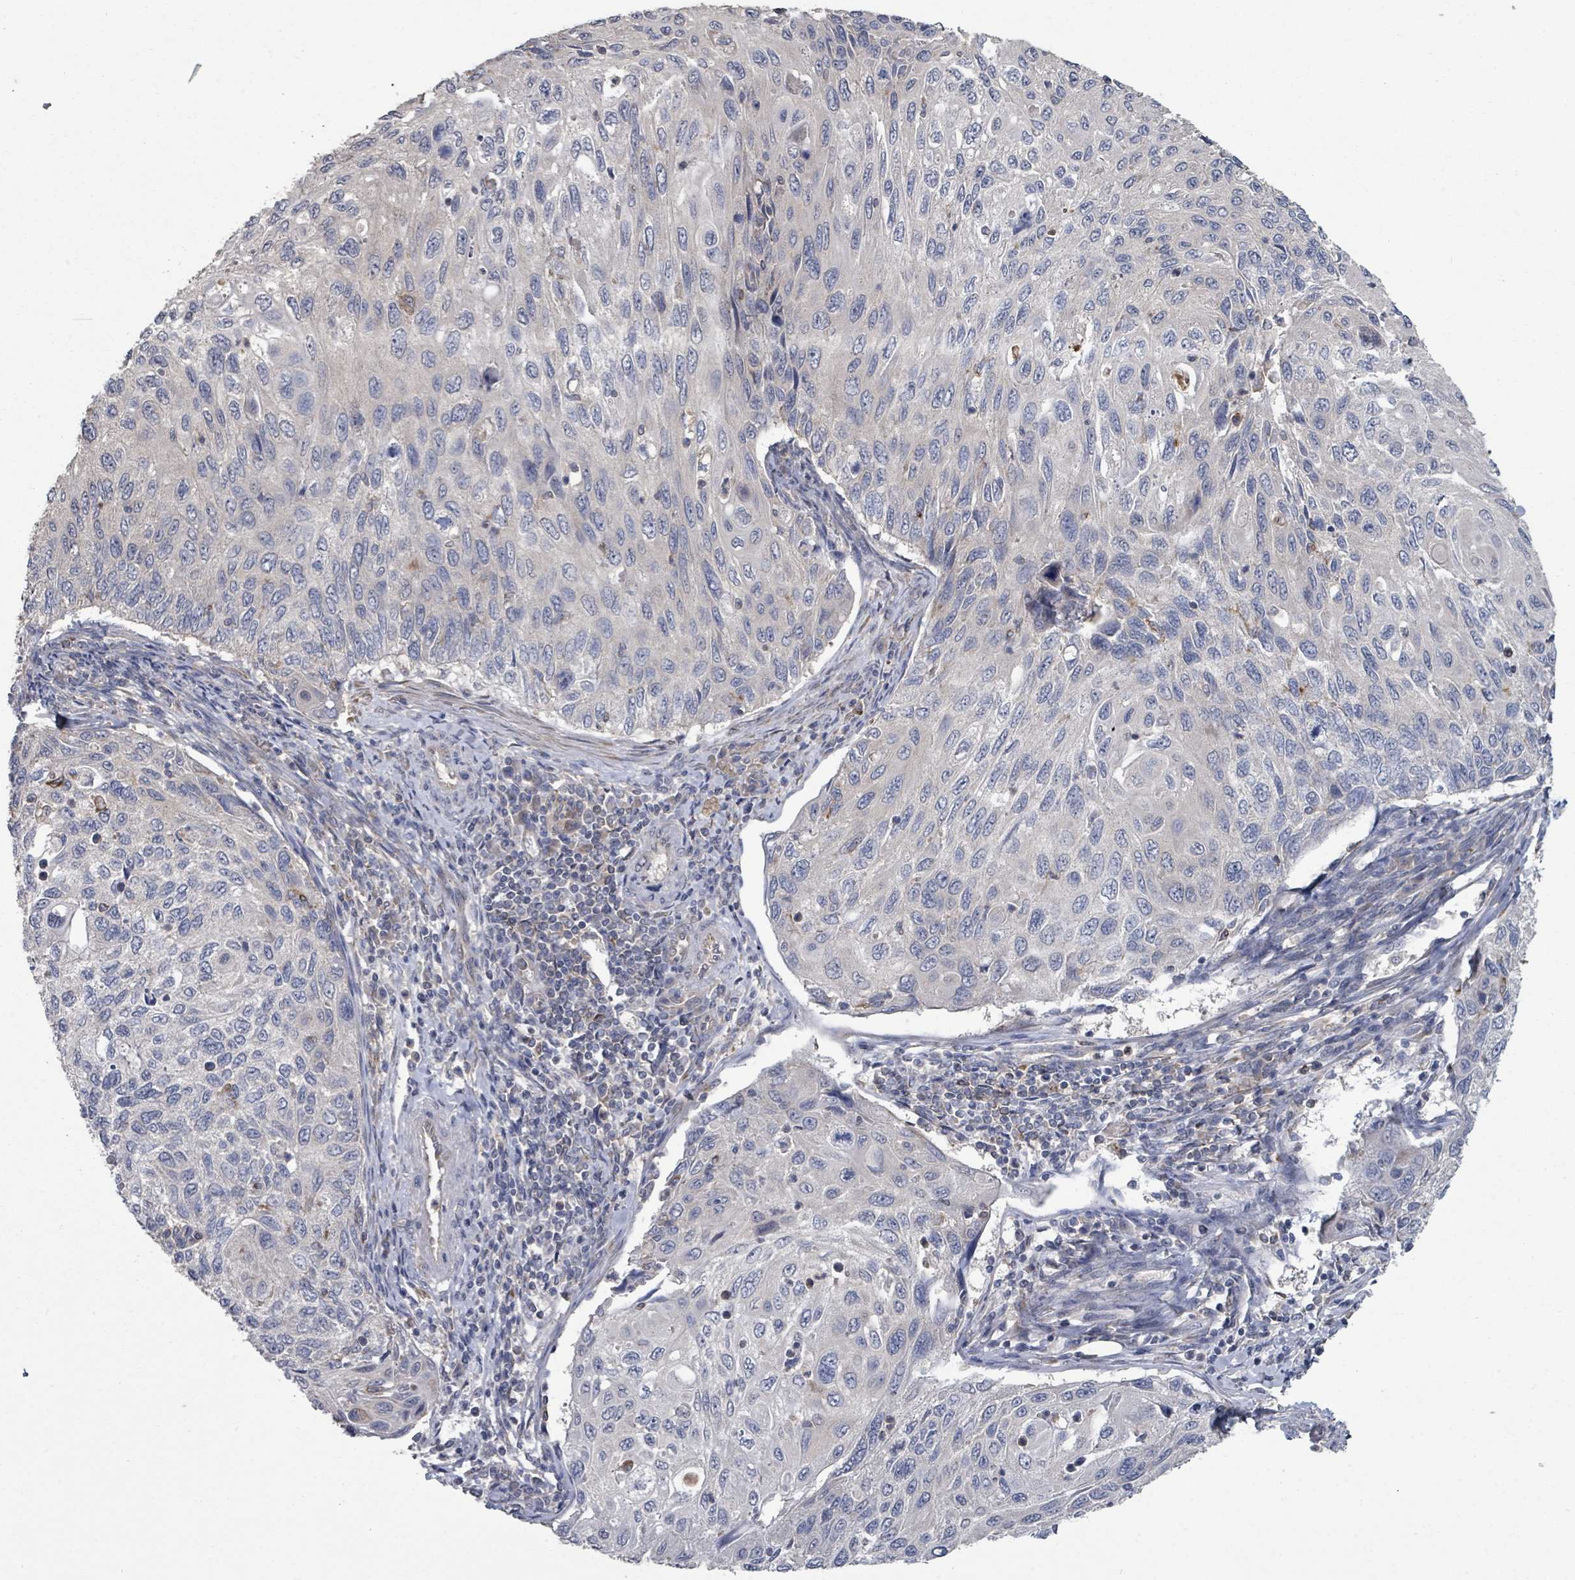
{"staining": {"intensity": "negative", "quantity": "none", "location": "none"}, "tissue": "cervical cancer", "cell_type": "Tumor cells", "image_type": "cancer", "snomed": [{"axis": "morphology", "description": "Squamous cell carcinoma, NOS"}, {"axis": "topography", "description": "Cervix"}], "caption": "This is a image of IHC staining of squamous cell carcinoma (cervical), which shows no expression in tumor cells. Nuclei are stained in blue.", "gene": "SLC9A7", "patient": {"sex": "female", "age": 70}}